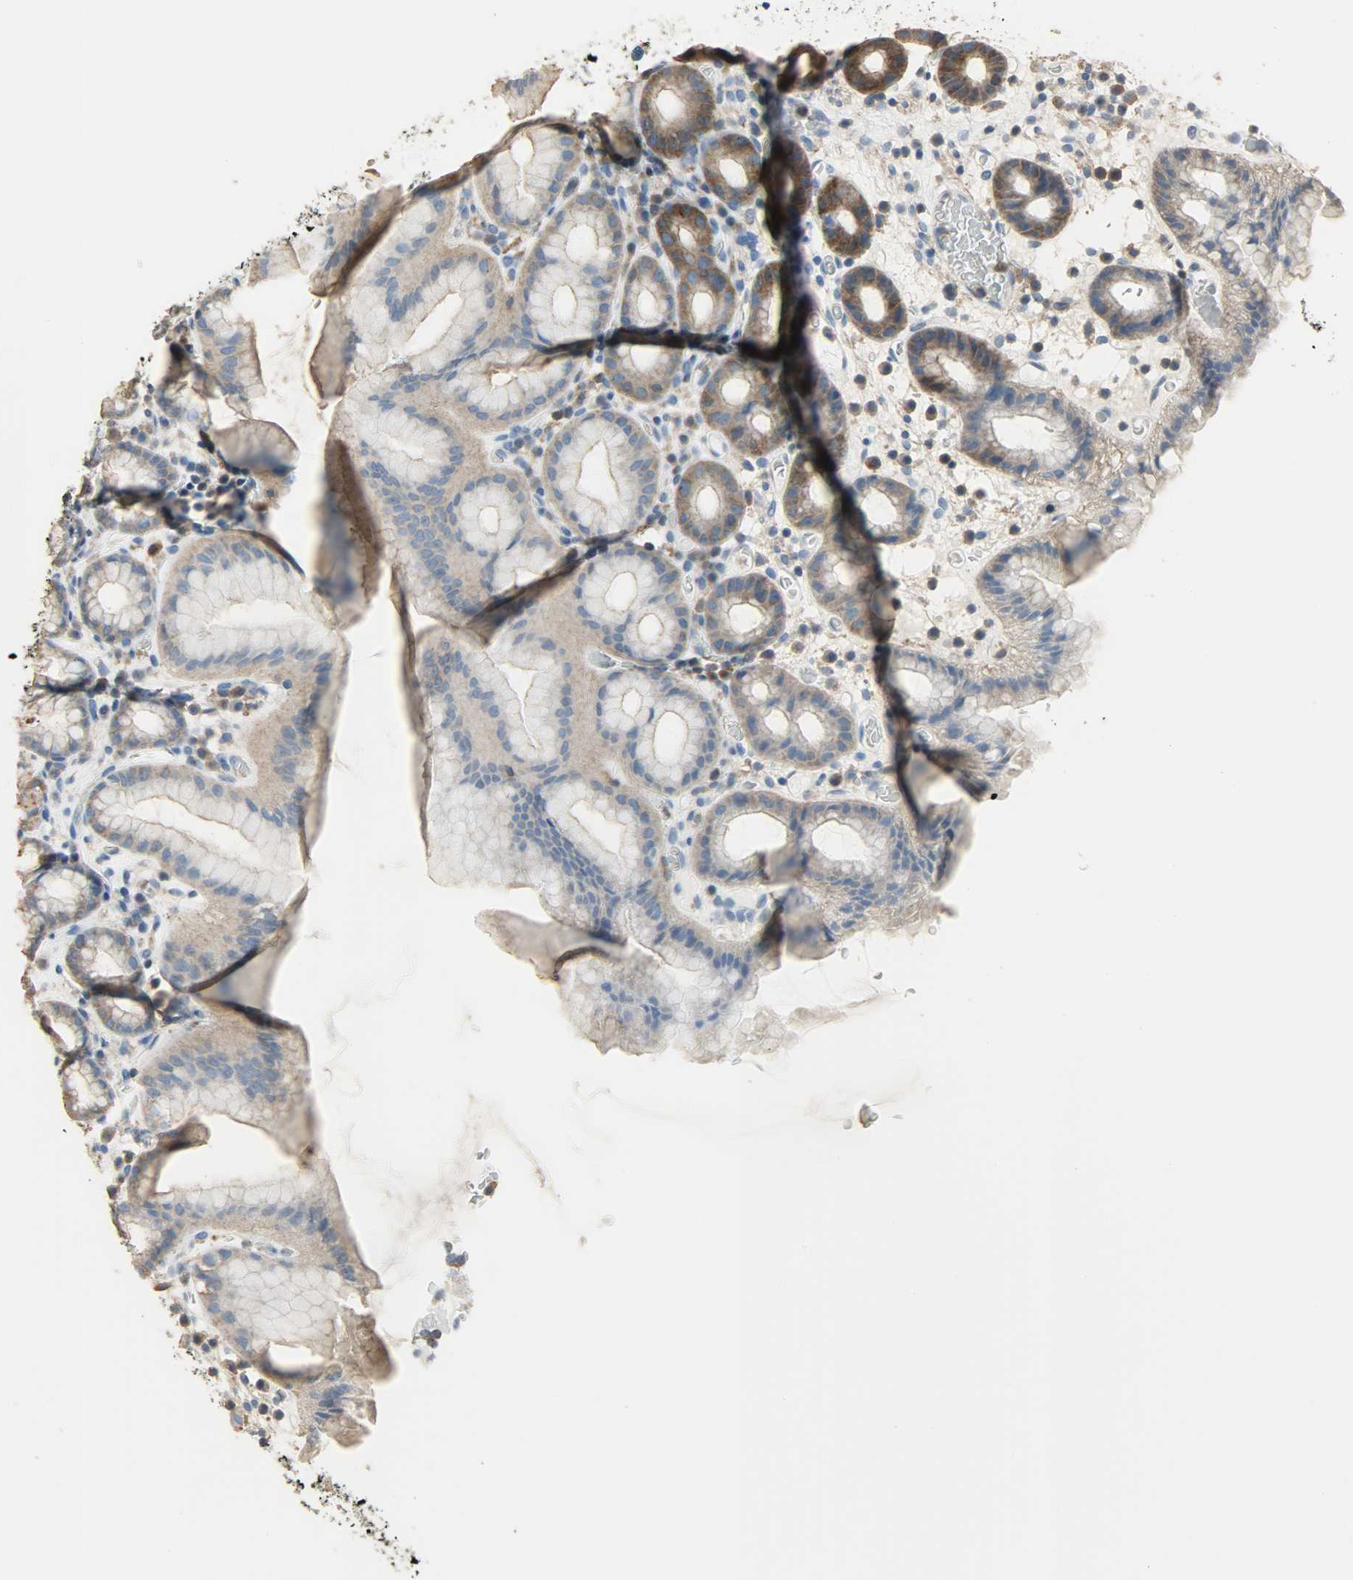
{"staining": {"intensity": "weak", "quantity": ">75%", "location": "cytoplasmic/membranous"}, "tissue": "stomach", "cell_type": "Glandular cells", "image_type": "normal", "snomed": [{"axis": "morphology", "description": "Normal tissue, NOS"}, {"axis": "topography", "description": "Stomach, upper"}], "caption": "IHC staining of unremarkable stomach, which displays low levels of weak cytoplasmic/membranous positivity in approximately >75% of glandular cells indicating weak cytoplasmic/membranous protein expression. The staining was performed using DAB (brown) for protein detection and nuclei were counterstained in hematoxylin (blue).", "gene": "DNAJA4", "patient": {"sex": "male", "age": 68}}